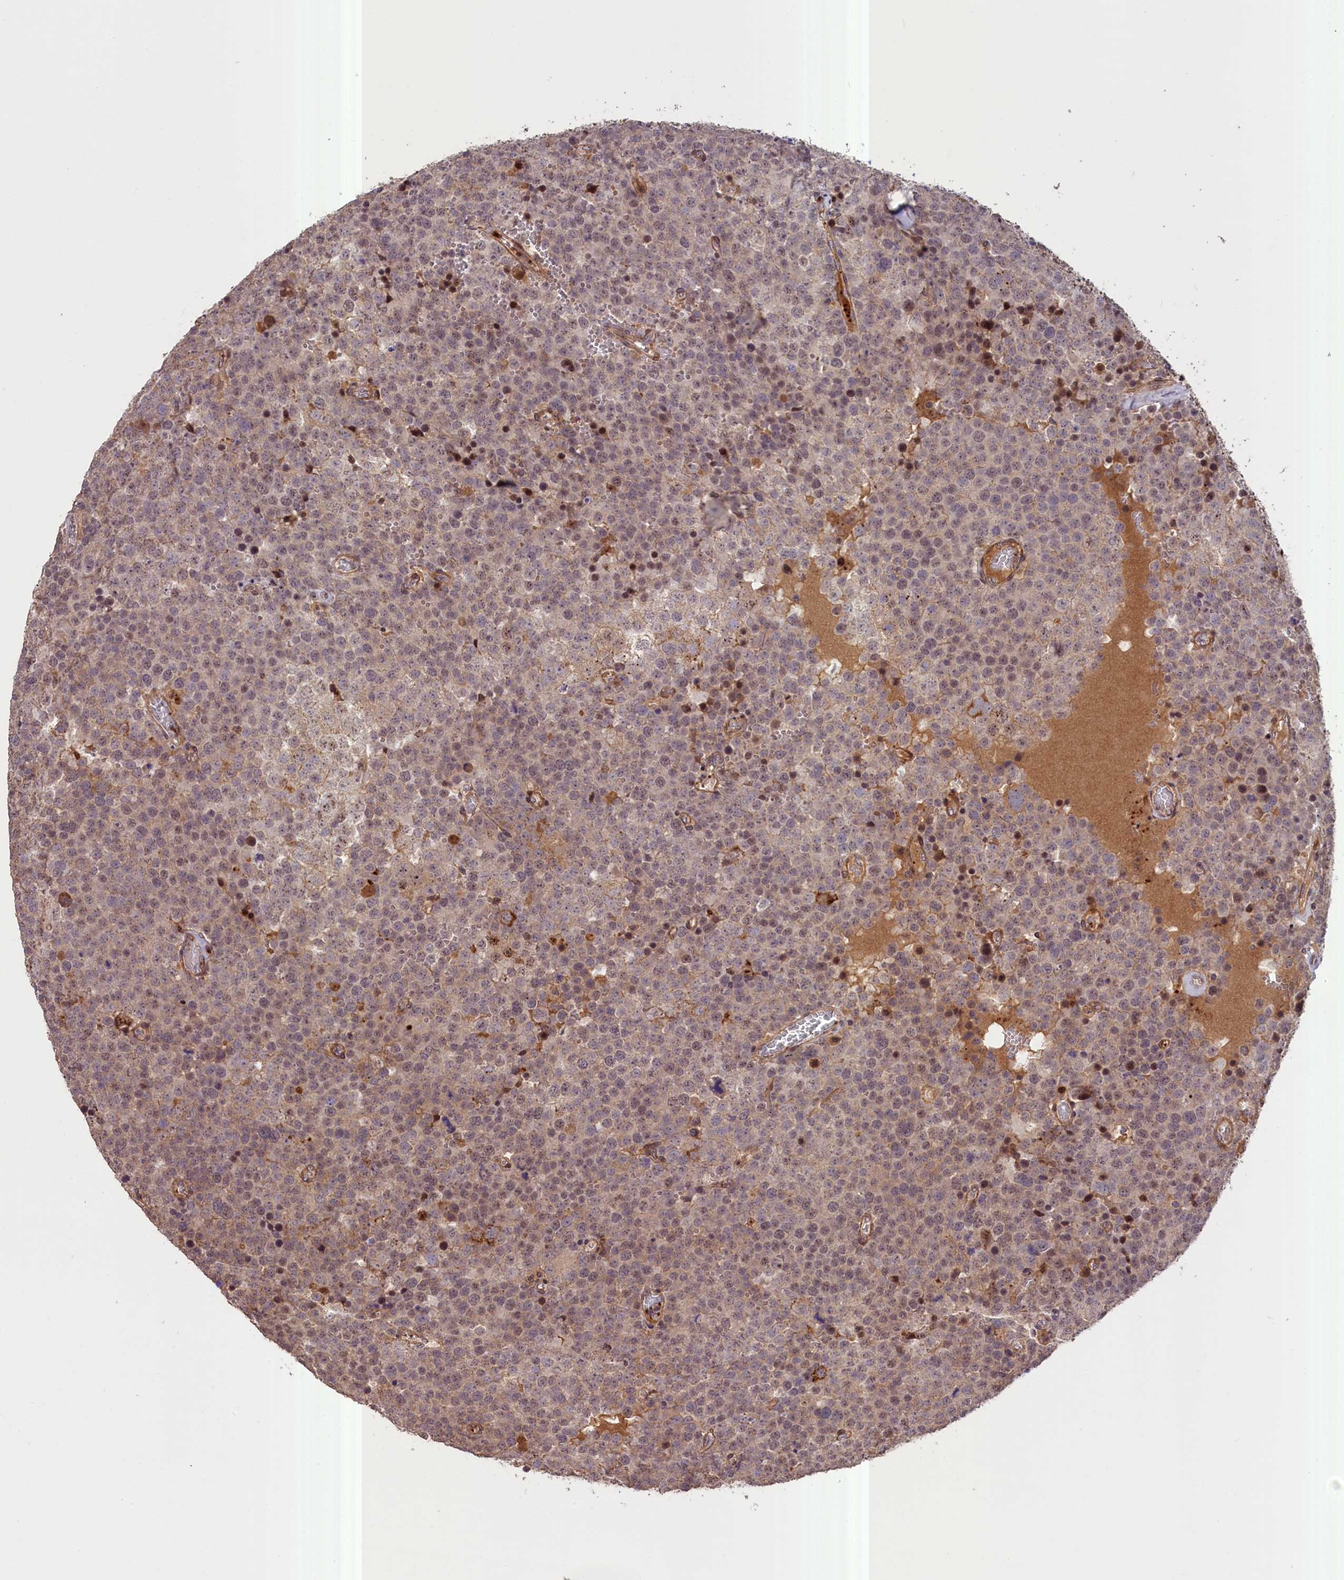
{"staining": {"intensity": "weak", "quantity": "<25%", "location": "cytoplasmic/membranous,nuclear"}, "tissue": "testis cancer", "cell_type": "Tumor cells", "image_type": "cancer", "snomed": [{"axis": "morphology", "description": "Seminoma, NOS"}, {"axis": "topography", "description": "Testis"}], "caption": "Immunohistochemical staining of human seminoma (testis) reveals no significant expression in tumor cells.", "gene": "FUZ", "patient": {"sex": "male", "age": 71}}